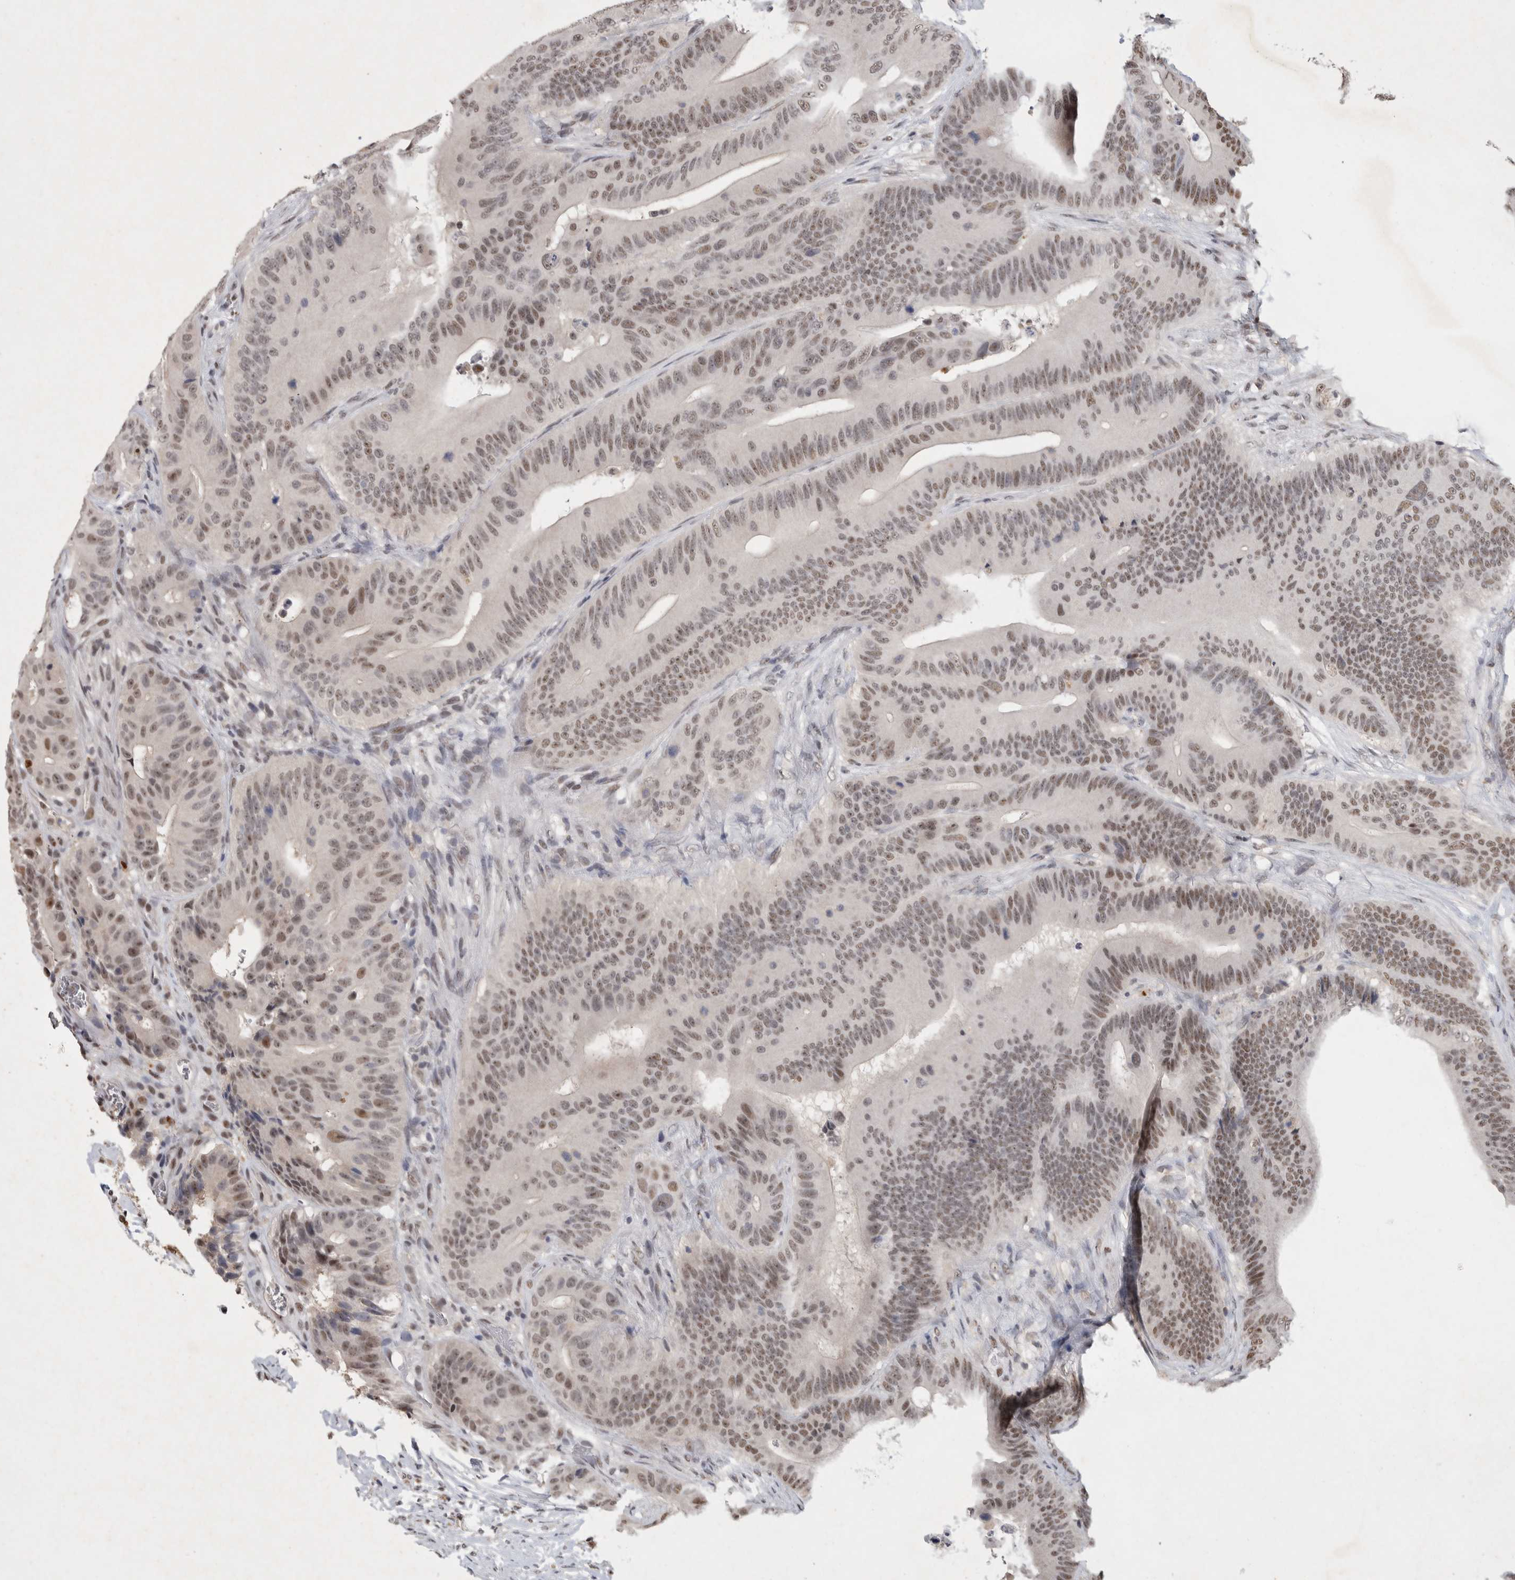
{"staining": {"intensity": "weak", "quantity": ">75%", "location": "nuclear"}, "tissue": "colorectal cancer", "cell_type": "Tumor cells", "image_type": "cancer", "snomed": [{"axis": "morphology", "description": "Adenocarcinoma, NOS"}, {"axis": "topography", "description": "Colon"}], "caption": "IHC micrograph of neoplastic tissue: colorectal adenocarcinoma stained using IHC reveals low levels of weak protein expression localized specifically in the nuclear of tumor cells, appearing as a nuclear brown color.", "gene": "XRCC5", "patient": {"sex": "male", "age": 83}}